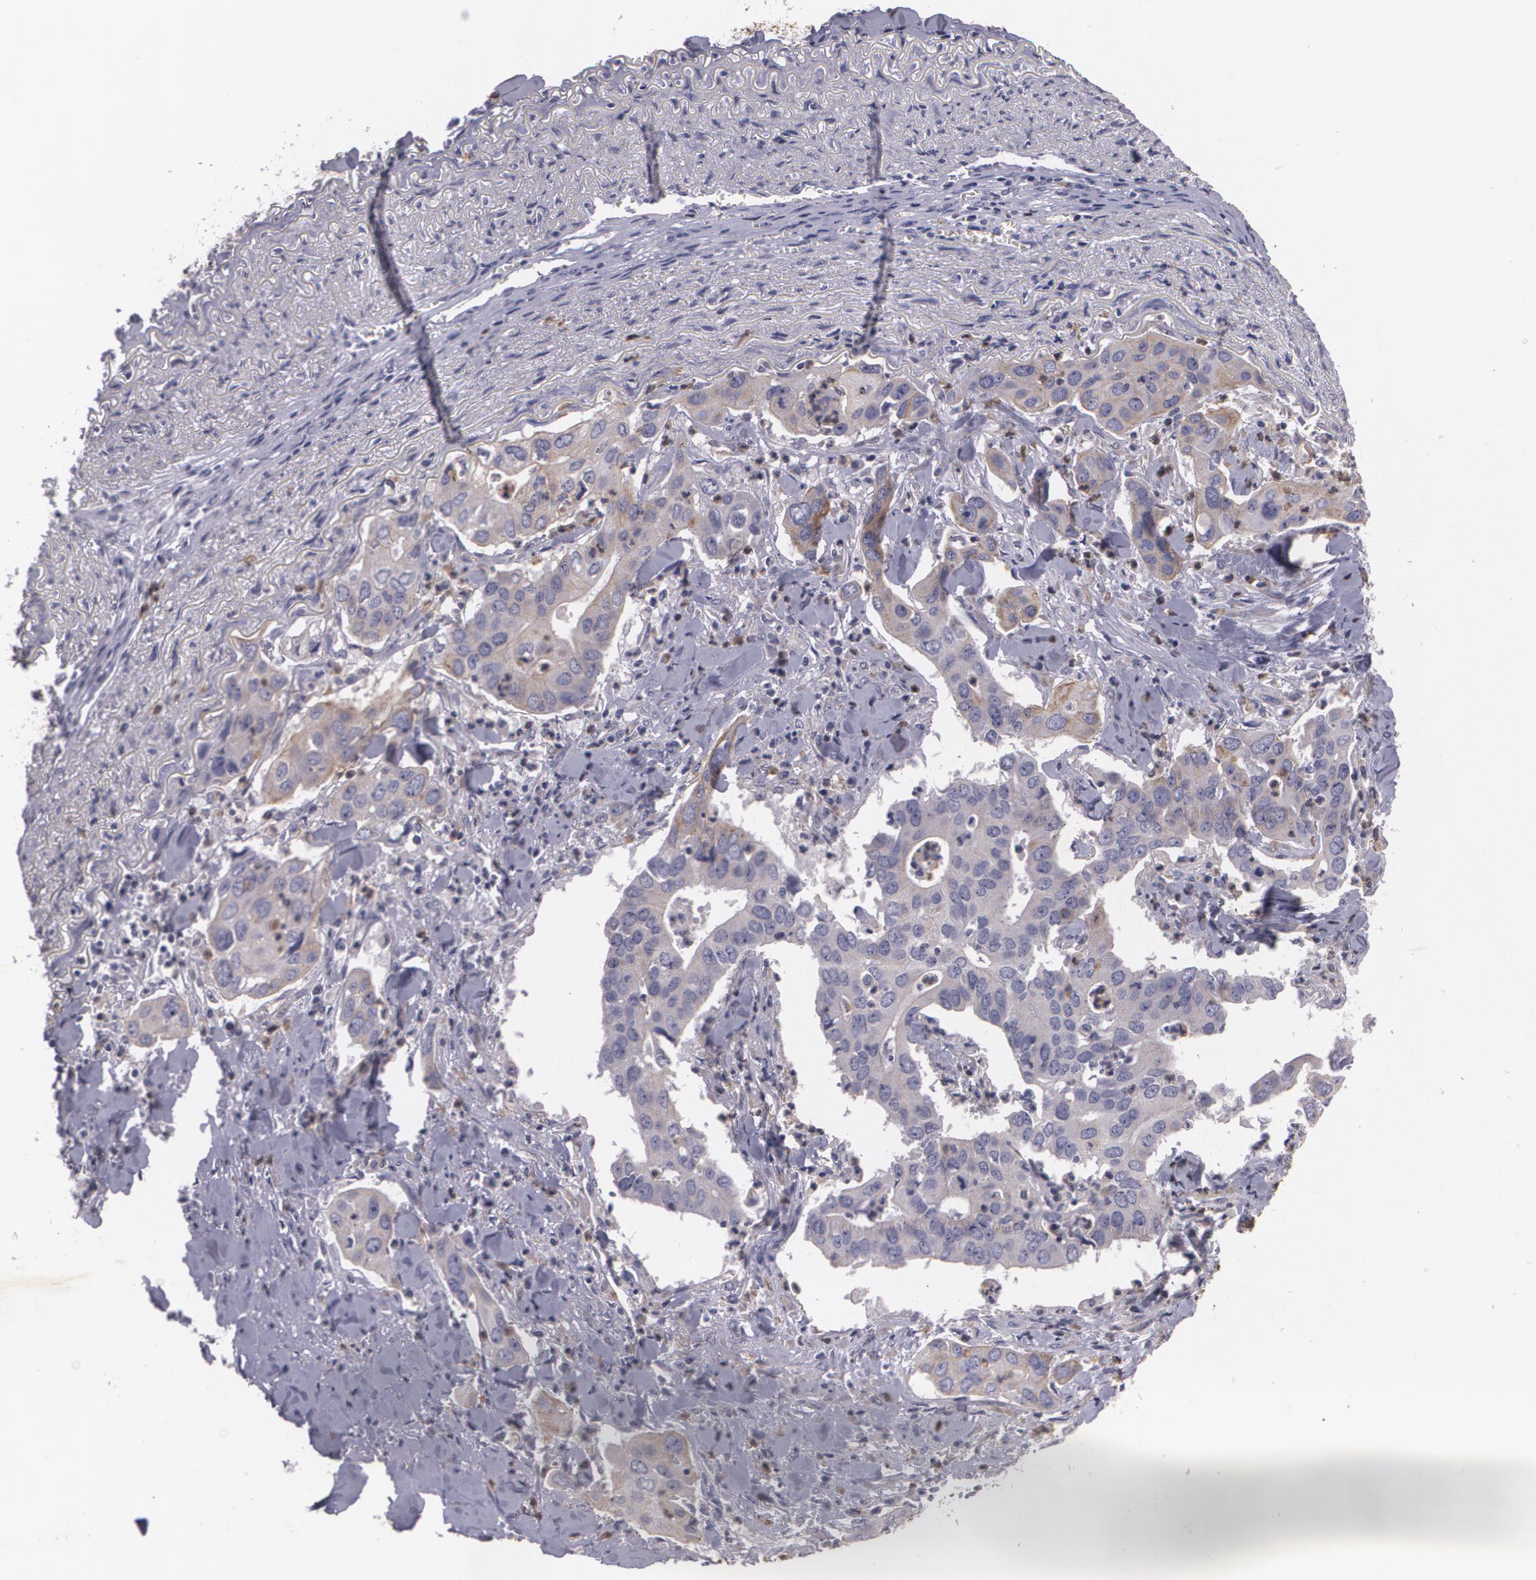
{"staining": {"intensity": "weak", "quantity": "25%-75%", "location": "cytoplasmic/membranous"}, "tissue": "lung cancer", "cell_type": "Tumor cells", "image_type": "cancer", "snomed": [{"axis": "morphology", "description": "Adenocarcinoma, NOS"}, {"axis": "topography", "description": "Lung"}], "caption": "Immunohistochemistry (IHC) of human lung cancer shows low levels of weak cytoplasmic/membranous expression in about 25%-75% of tumor cells.", "gene": "KCNA4", "patient": {"sex": "male", "age": 48}}